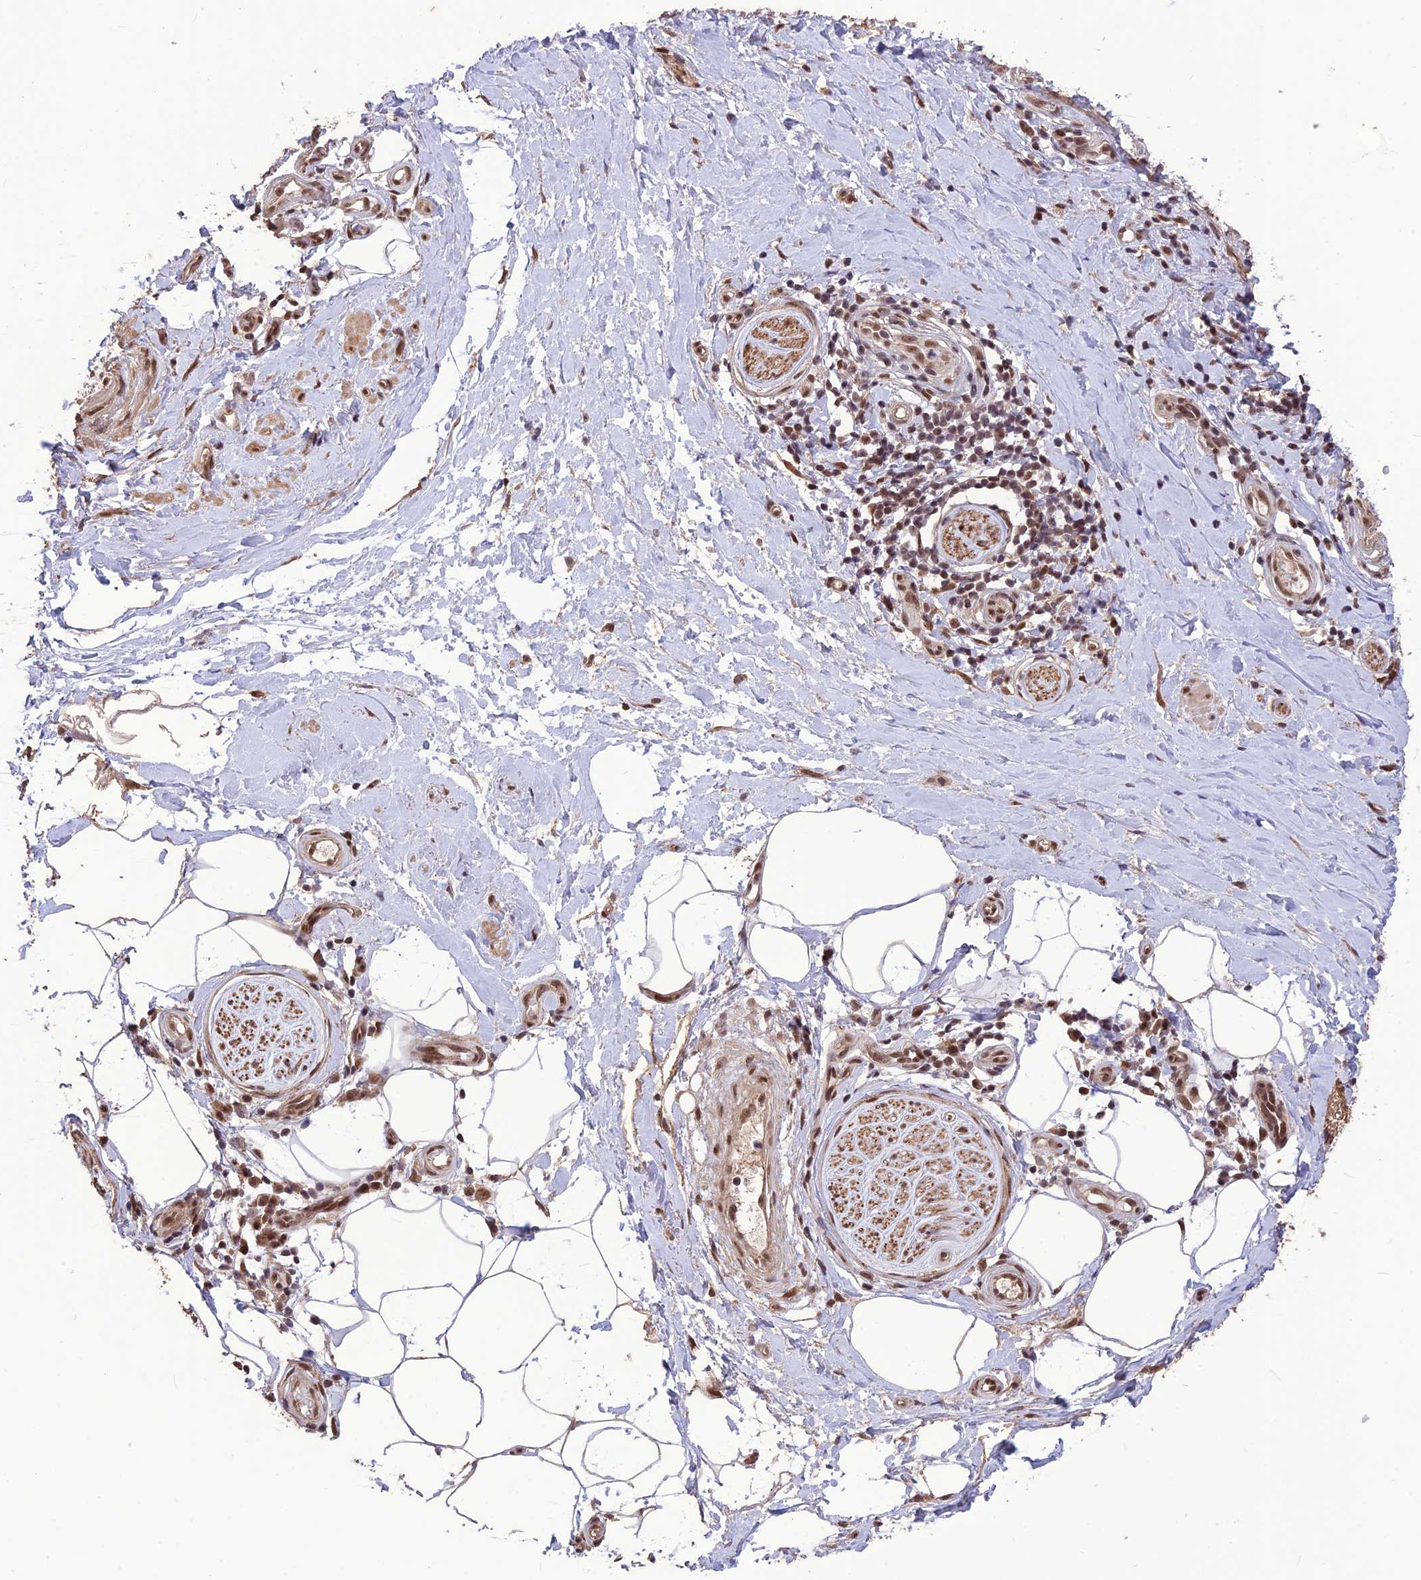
{"staining": {"intensity": "moderate", "quantity": ">75%", "location": "nuclear"}, "tissue": "adipose tissue", "cell_type": "Adipocytes", "image_type": "normal", "snomed": [{"axis": "morphology", "description": "Normal tissue, NOS"}, {"axis": "topography", "description": "Soft tissue"}, {"axis": "topography", "description": "Adipose tissue"}, {"axis": "topography", "description": "Vascular tissue"}, {"axis": "topography", "description": "Peripheral nerve tissue"}], "caption": "A brown stain shows moderate nuclear expression of a protein in adipocytes of benign adipose tissue.", "gene": "DIS3", "patient": {"sex": "male", "age": 74}}